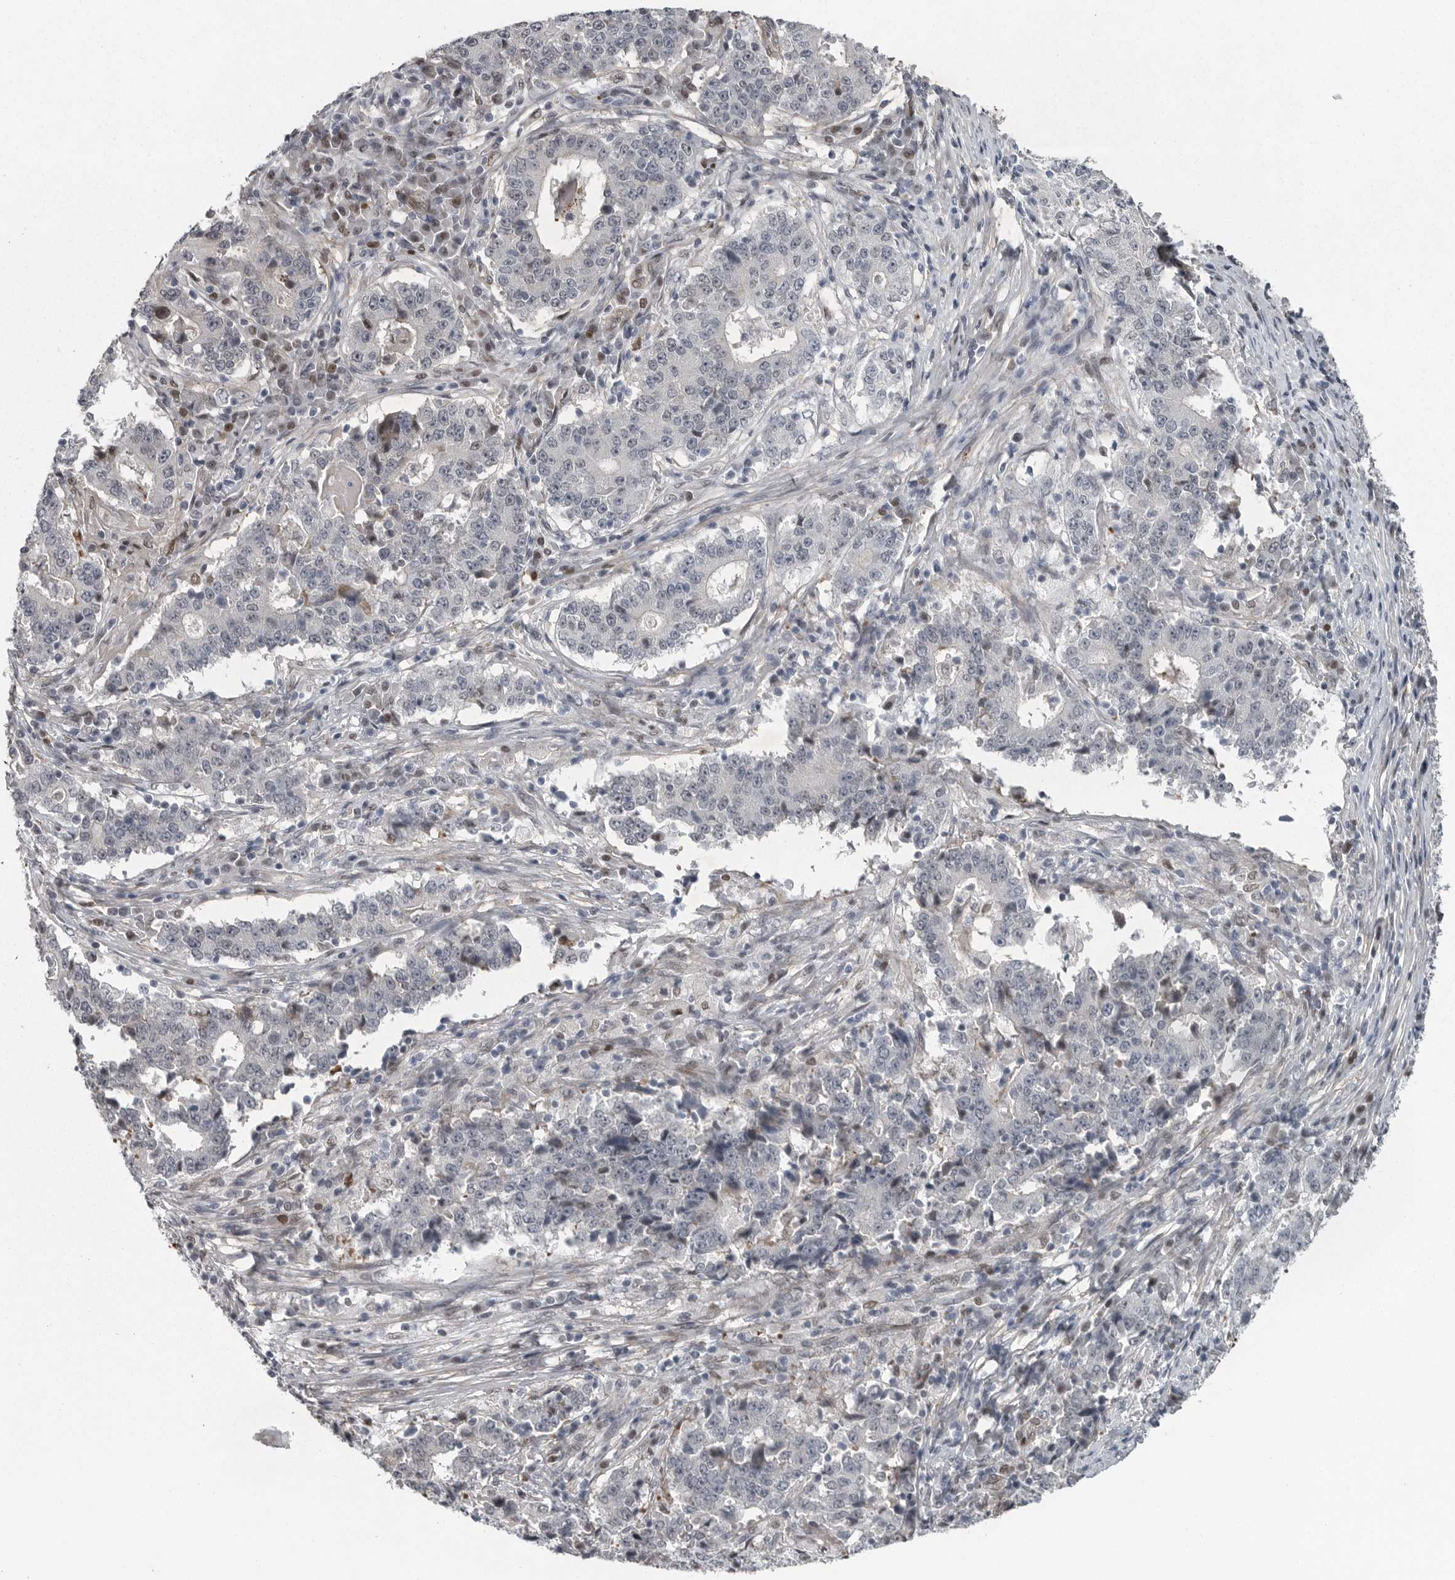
{"staining": {"intensity": "negative", "quantity": "none", "location": "none"}, "tissue": "stomach cancer", "cell_type": "Tumor cells", "image_type": "cancer", "snomed": [{"axis": "morphology", "description": "Adenocarcinoma, NOS"}, {"axis": "topography", "description": "Stomach"}], "caption": "Photomicrograph shows no significant protein staining in tumor cells of adenocarcinoma (stomach). (DAB (3,3'-diaminobenzidine) immunohistochemistry, high magnification).", "gene": "HMGN3", "patient": {"sex": "male", "age": 59}}